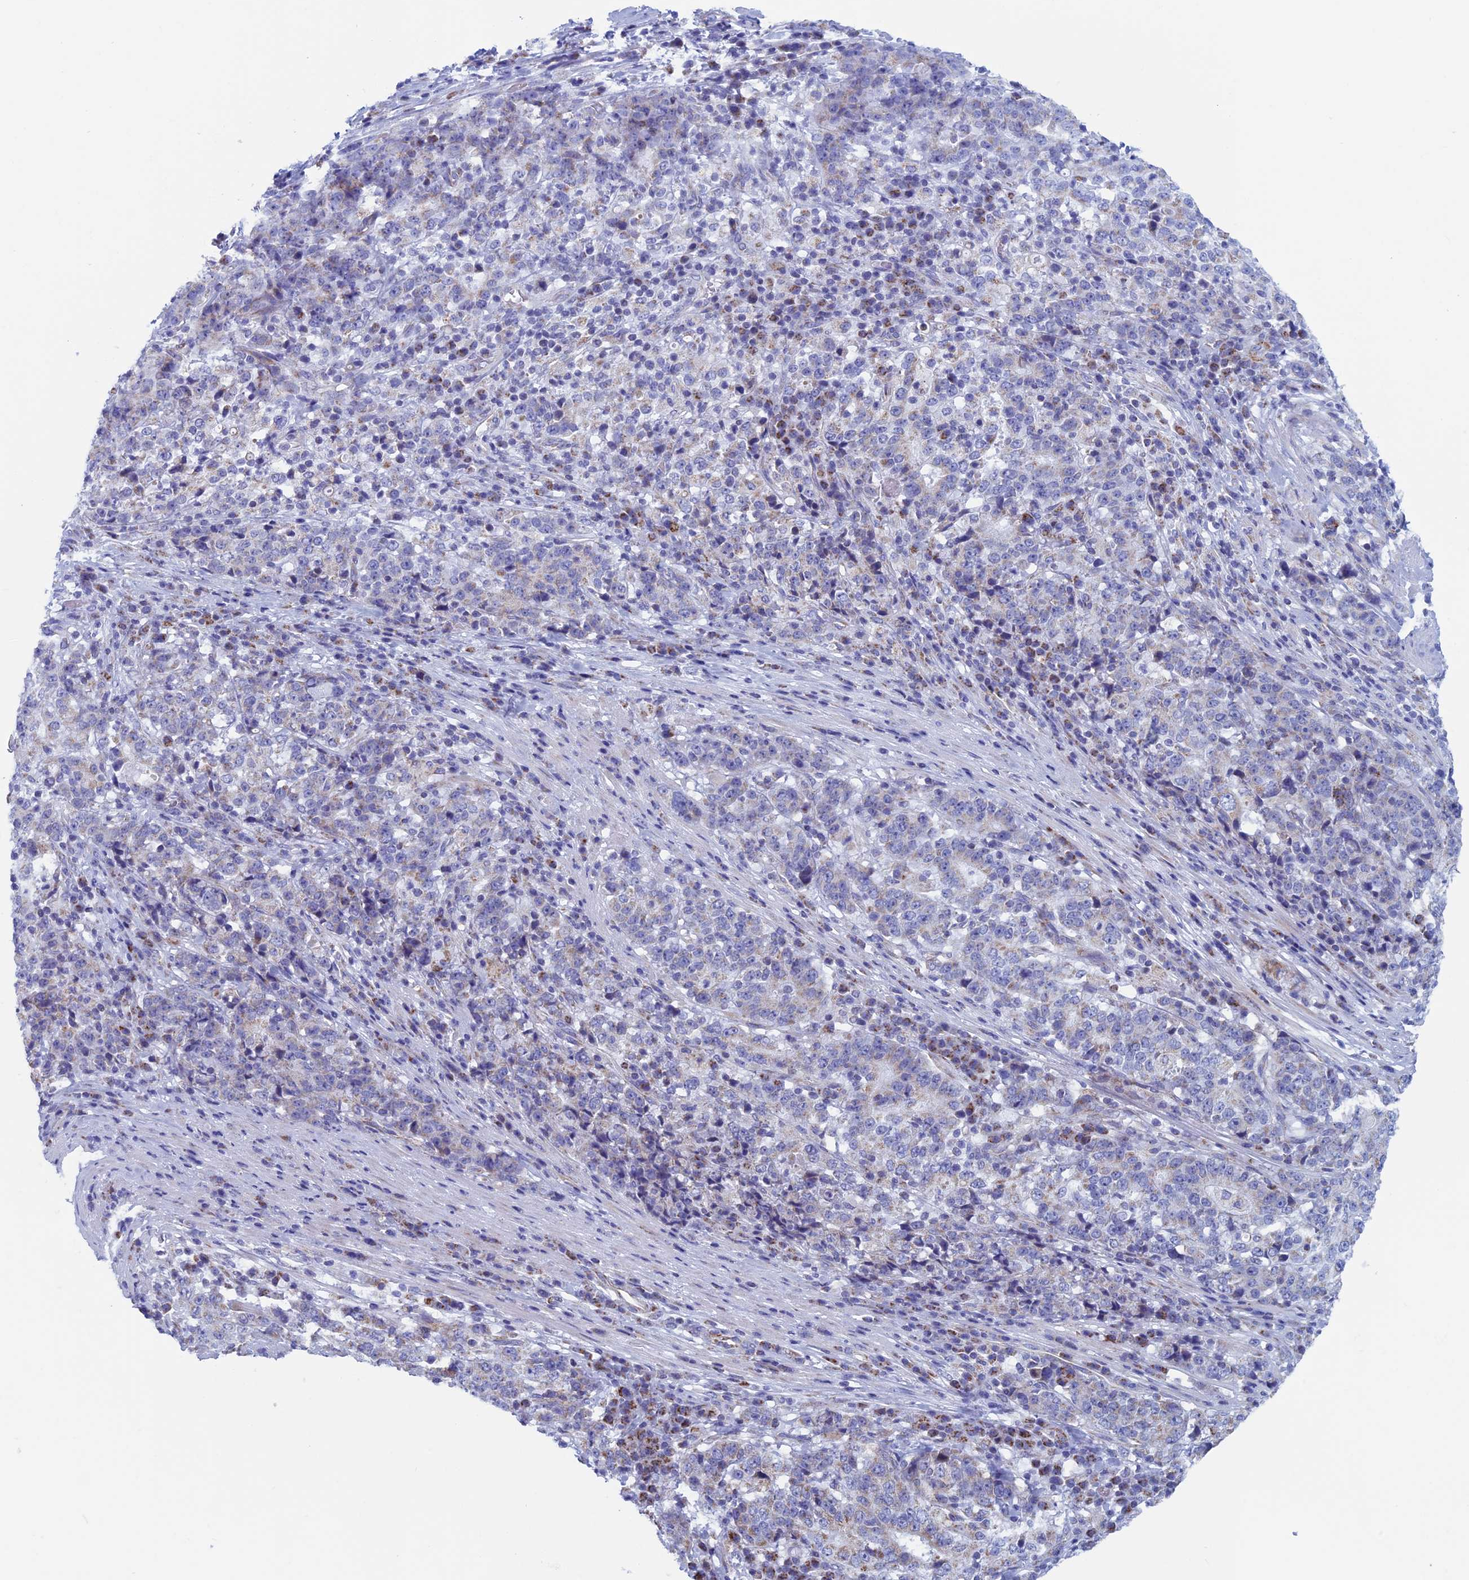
{"staining": {"intensity": "weak", "quantity": "<25%", "location": "cytoplasmic/membranous"}, "tissue": "stomach cancer", "cell_type": "Tumor cells", "image_type": "cancer", "snomed": [{"axis": "morphology", "description": "Adenocarcinoma, NOS"}, {"axis": "topography", "description": "Stomach"}], "caption": "This is an immunohistochemistry micrograph of human stomach cancer (adenocarcinoma). There is no expression in tumor cells.", "gene": "NDUFB9", "patient": {"sex": "male", "age": 59}}